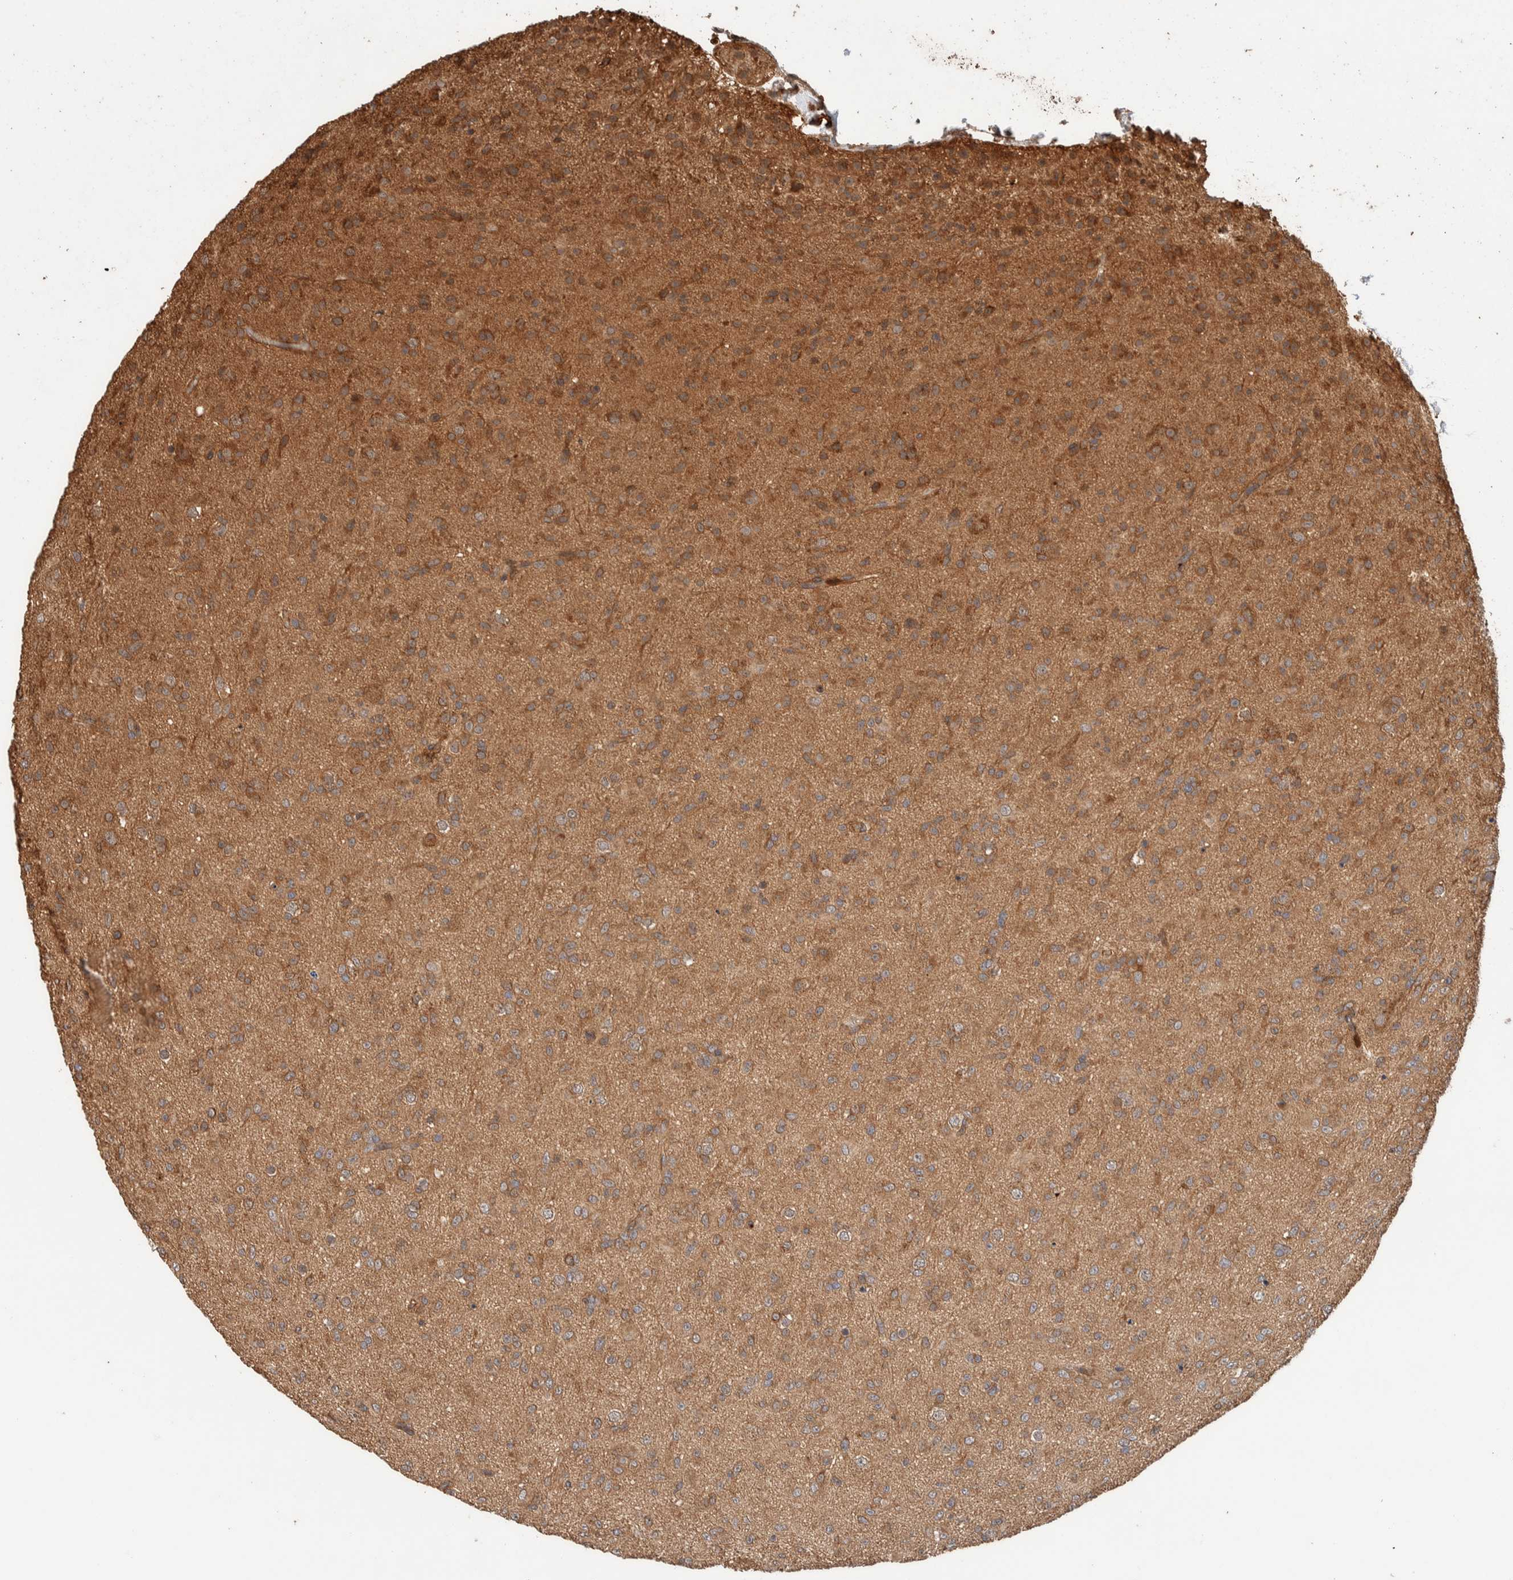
{"staining": {"intensity": "moderate", "quantity": "25%-75%", "location": "cytoplasmic/membranous"}, "tissue": "glioma", "cell_type": "Tumor cells", "image_type": "cancer", "snomed": [{"axis": "morphology", "description": "Glioma, malignant, Low grade"}, {"axis": "topography", "description": "Brain"}], "caption": "An IHC histopathology image of tumor tissue is shown. Protein staining in brown shows moderate cytoplasmic/membranous positivity in malignant glioma (low-grade) within tumor cells. (IHC, brightfield microscopy, high magnification).", "gene": "SYNRG", "patient": {"sex": "male", "age": 65}}